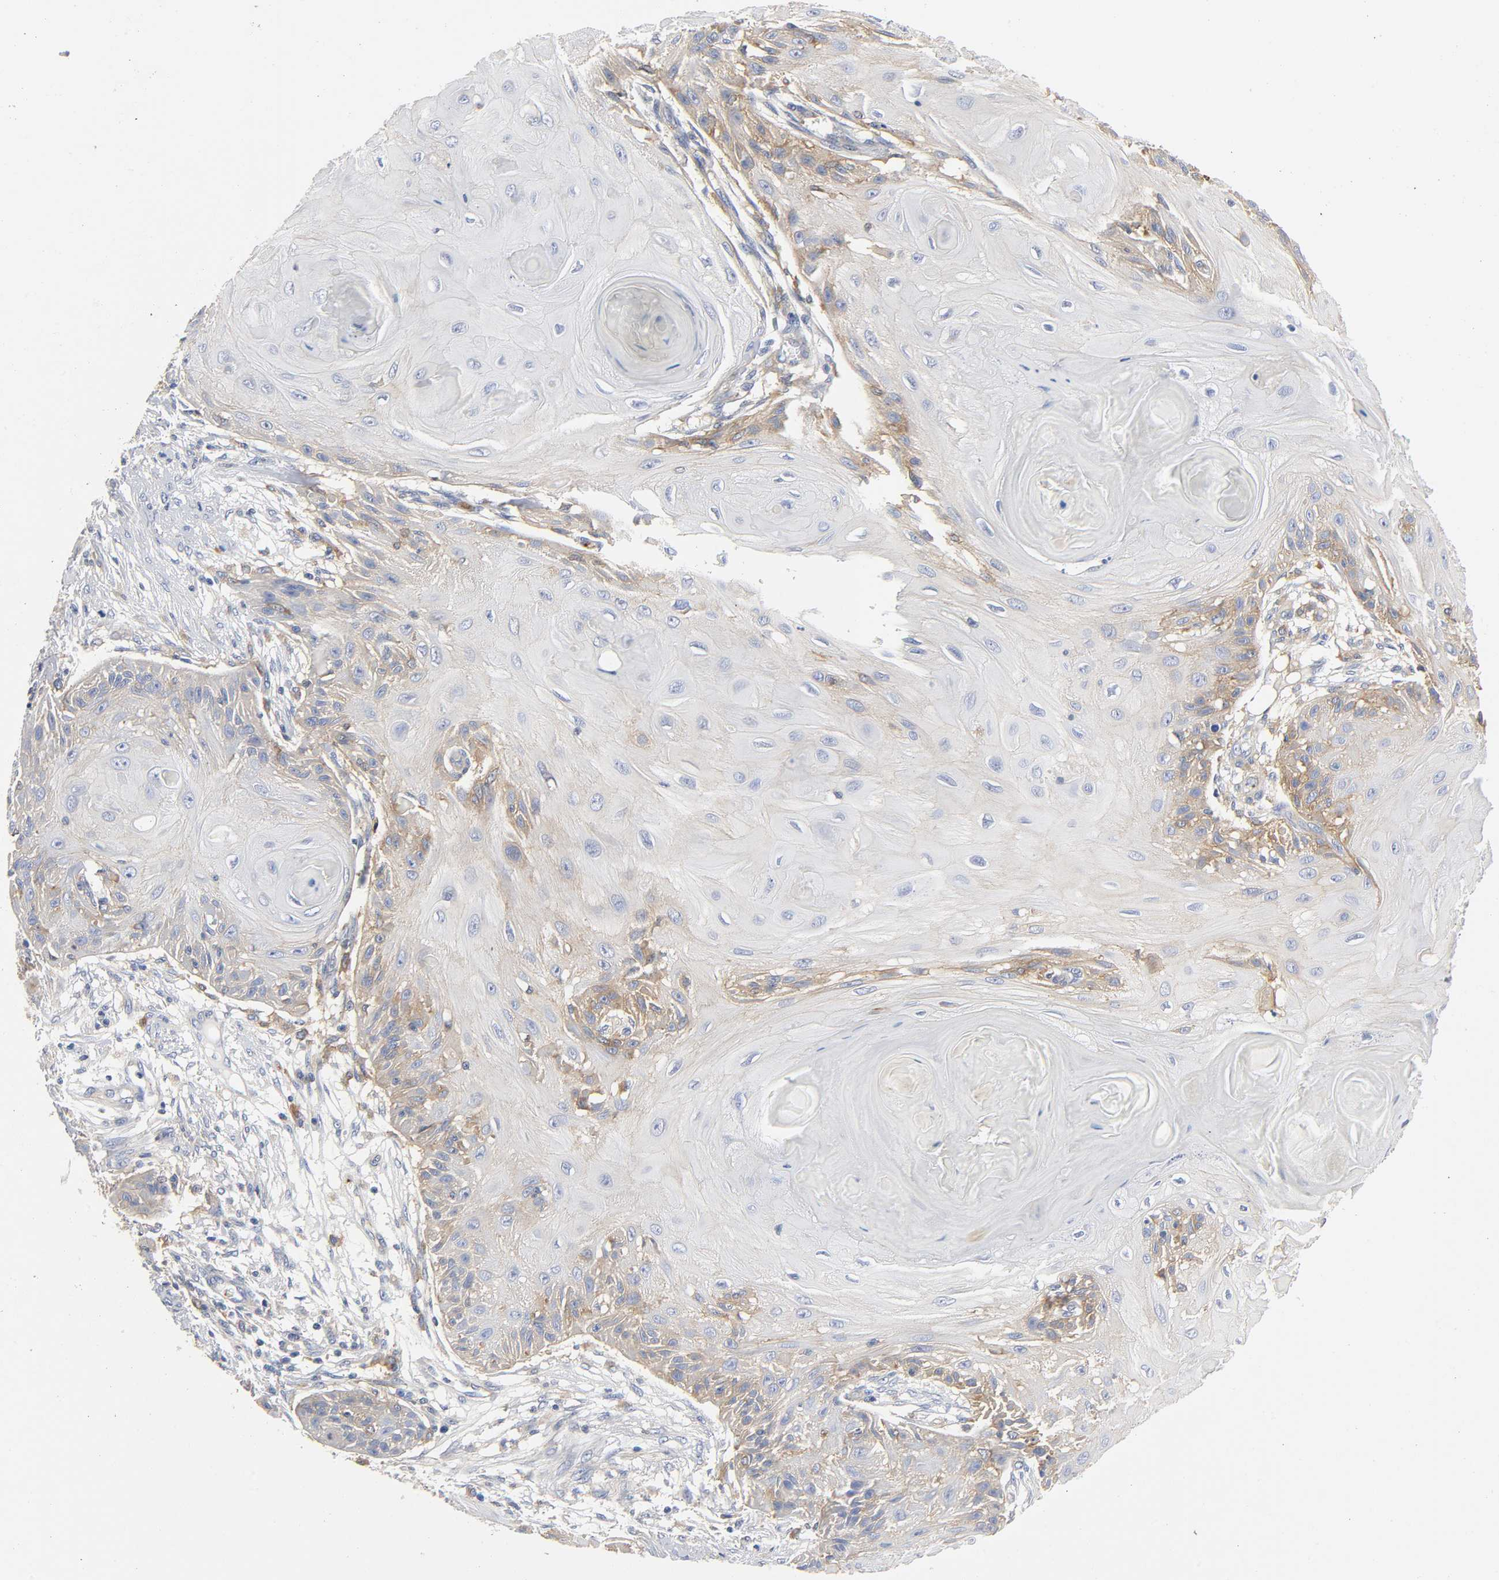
{"staining": {"intensity": "weak", "quantity": "25%-75%", "location": "cytoplasmic/membranous"}, "tissue": "skin cancer", "cell_type": "Tumor cells", "image_type": "cancer", "snomed": [{"axis": "morphology", "description": "Squamous cell carcinoma, NOS"}, {"axis": "topography", "description": "Skin"}], "caption": "The image demonstrates a brown stain indicating the presence of a protein in the cytoplasmic/membranous of tumor cells in skin cancer.", "gene": "SRC", "patient": {"sex": "female", "age": 88}}